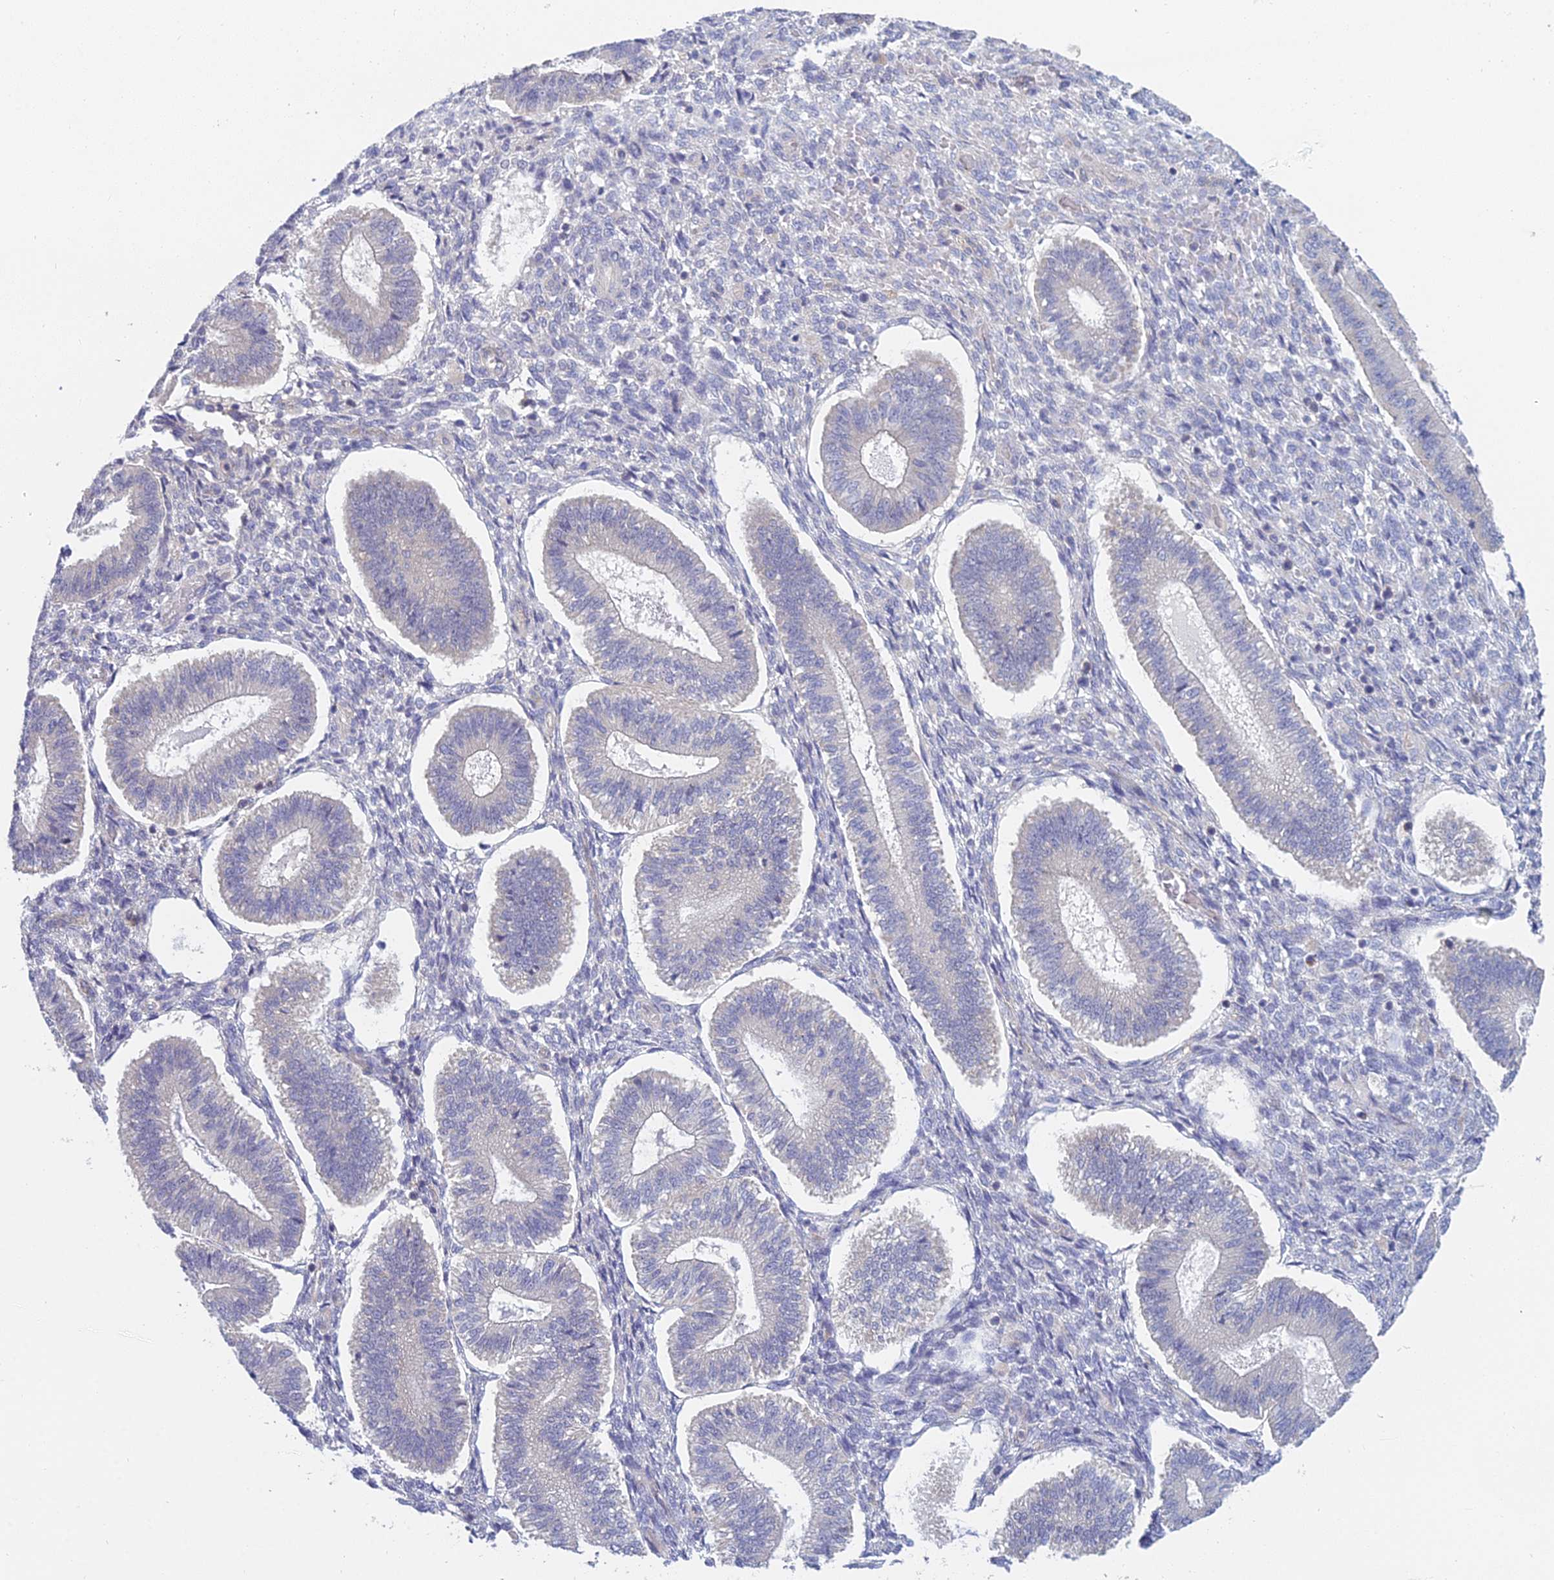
{"staining": {"intensity": "negative", "quantity": "none", "location": "none"}, "tissue": "endometrium", "cell_type": "Cells in endometrial stroma", "image_type": "normal", "snomed": [{"axis": "morphology", "description": "Normal tissue, NOS"}, {"axis": "topography", "description": "Endometrium"}], "caption": "The immunohistochemistry photomicrograph has no significant positivity in cells in endometrial stroma of endometrium. (DAB immunohistochemistry with hematoxylin counter stain).", "gene": "METTL26", "patient": {"sex": "female", "age": 25}}